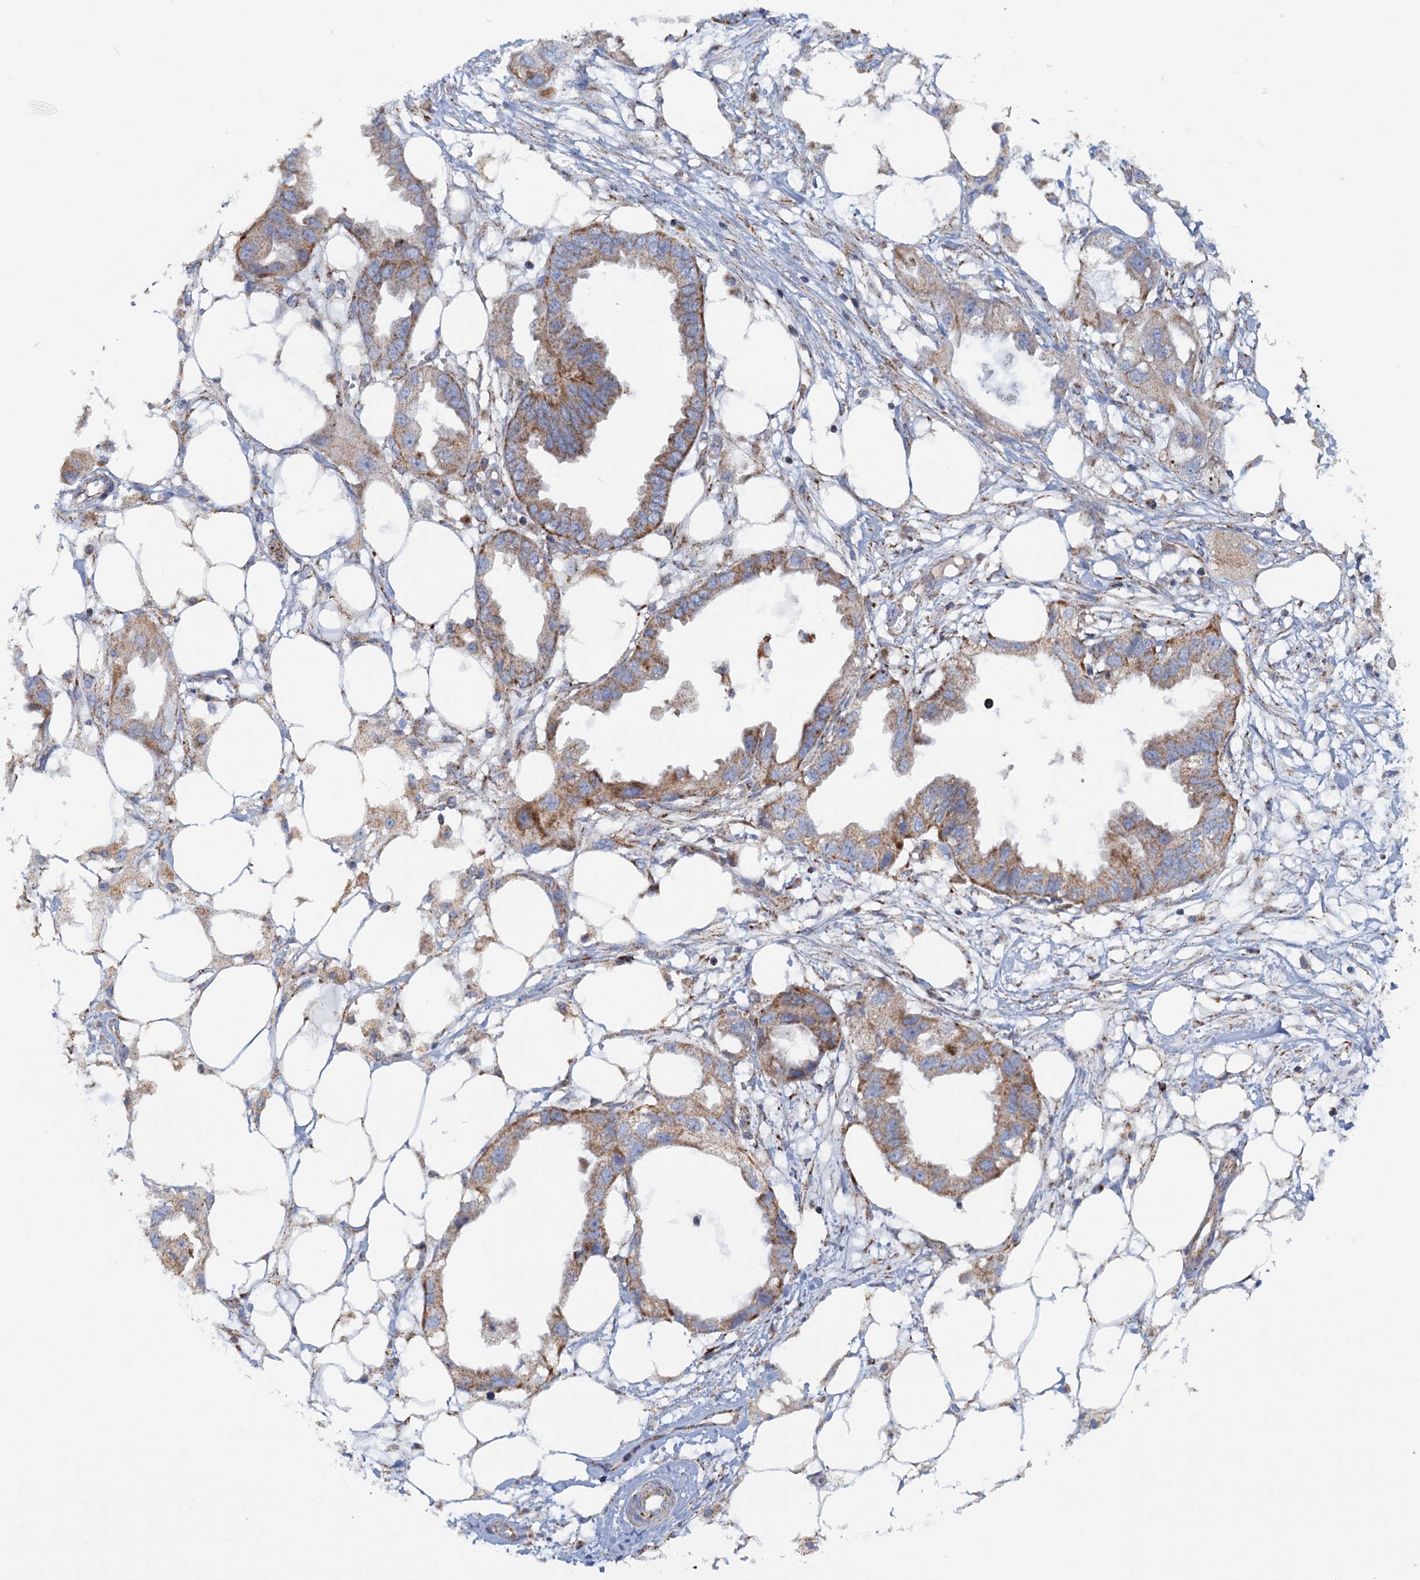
{"staining": {"intensity": "moderate", "quantity": "25%-75%", "location": "cytoplasmic/membranous"}, "tissue": "endometrial cancer", "cell_type": "Tumor cells", "image_type": "cancer", "snomed": [{"axis": "morphology", "description": "Adenocarcinoma, NOS"}, {"axis": "morphology", "description": "Adenocarcinoma, metastatic, NOS"}, {"axis": "topography", "description": "Adipose tissue"}, {"axis": "topography", "description": "Endometrium"}], "caption": "Immunohistochemical staining of metastatic adenocarcinoma (endometrial) exhibits moderate cytoplasmic/membranous protein expression in approximately 25%-75% of tumor cells.", "gene": "GTPBP3", "patient": {"sex": "female", "age": 67}}